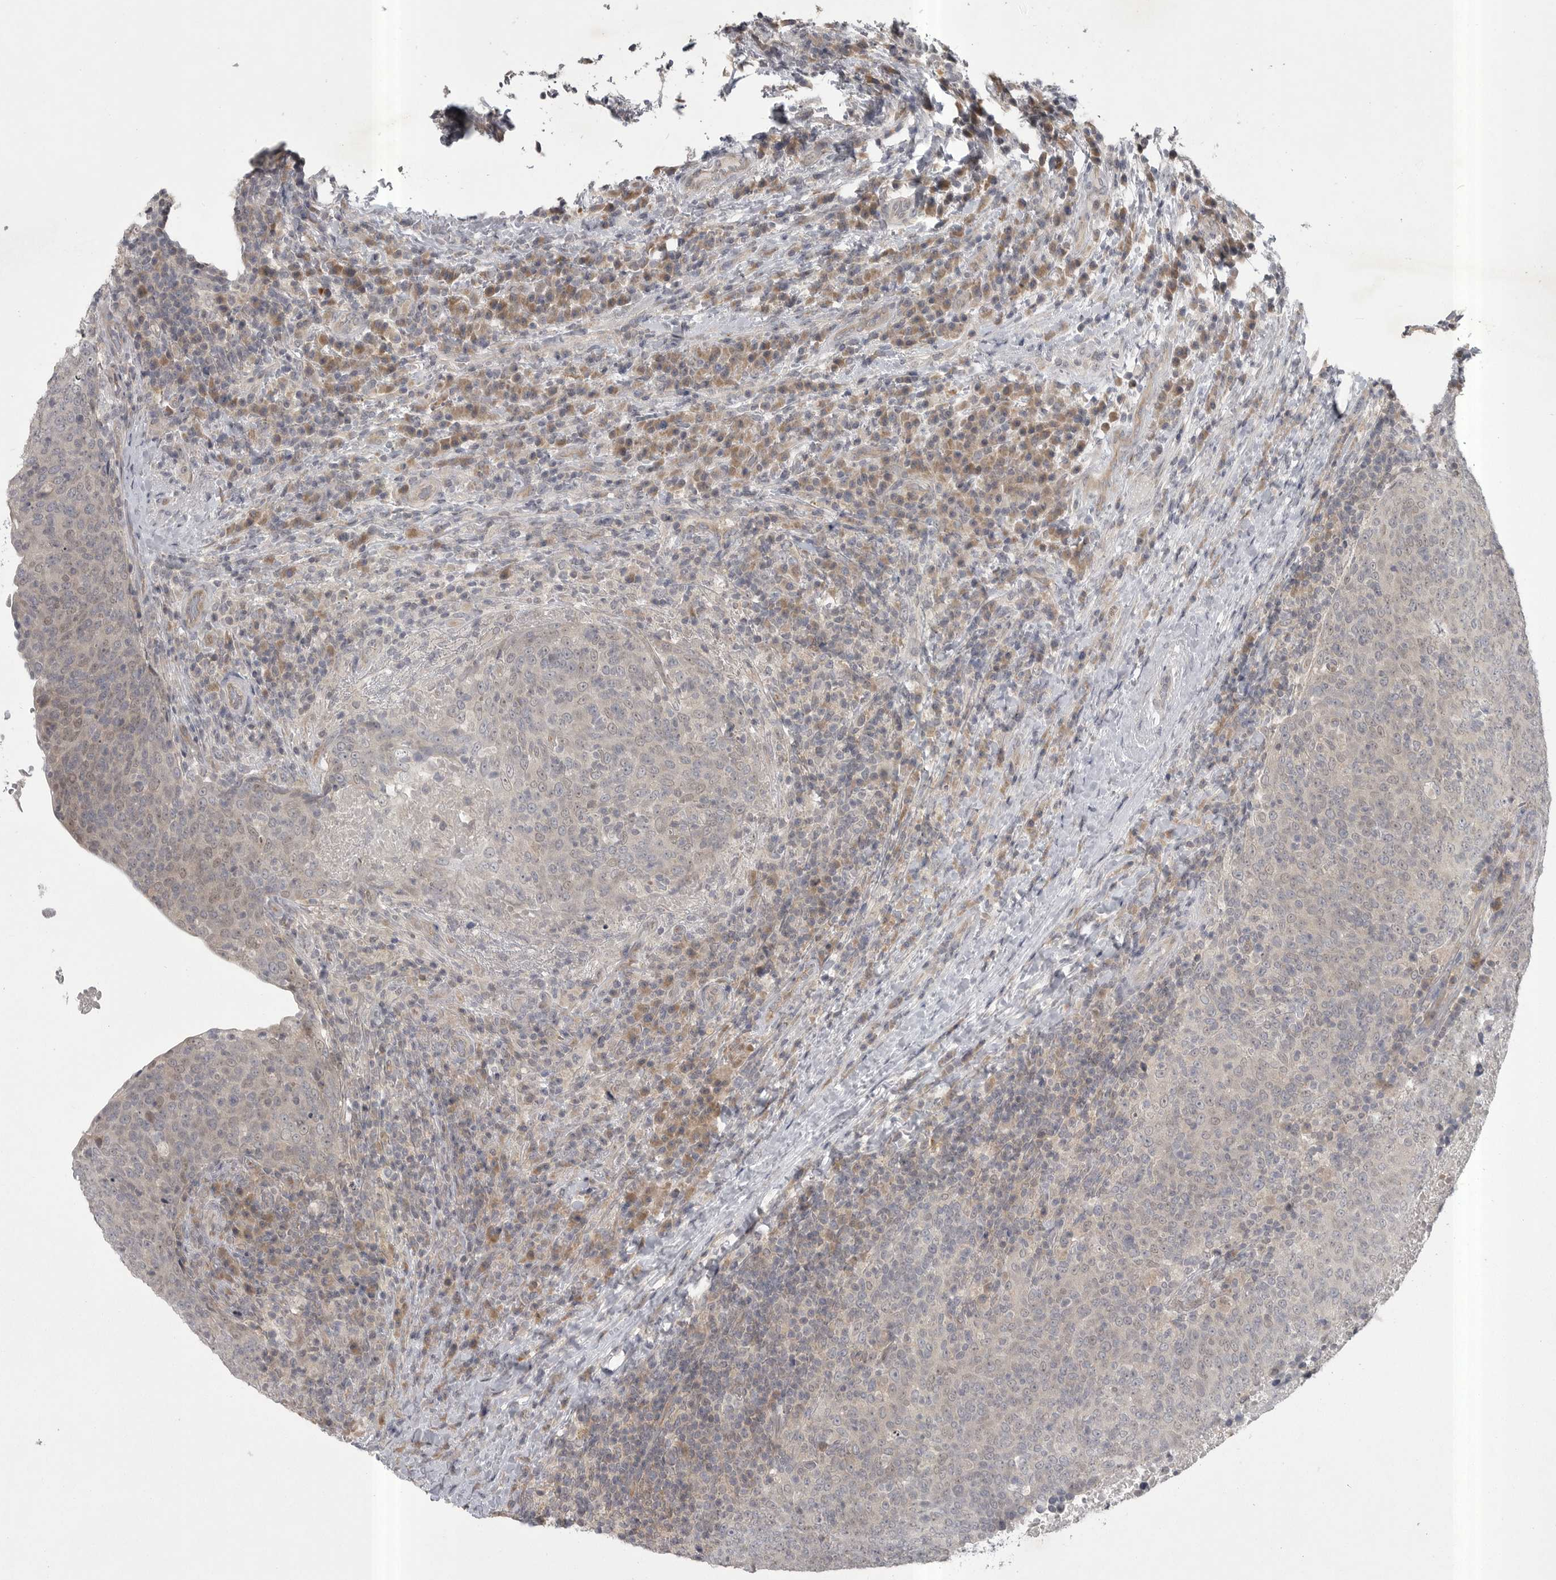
{"staining": {"intensity": "weak", "quantity": "<25%", "location": "nuclear"}, "tissue": "head and neck cancer", "cell_type": "Tumor cells", "image_type": "cancer", "snomed": [{"axis": "morphology", "description": "Squamous cell carcinoma, NOS"}, {"axis": "morphology", "description": "Squamous cell carcinoma, metastatic, NOS"}, {"axis": "topography", "description": "Lymph node"}, {"axis": "topography", "description": "Head-Neck"}], "caption": "A histopathology image of metastatic squamous cell carcinoma (head and neck) stained for a protein displays no brown staining in tumor cells.", "gene": "PHF13", "patient": {"sex": "male", "age": 62}}